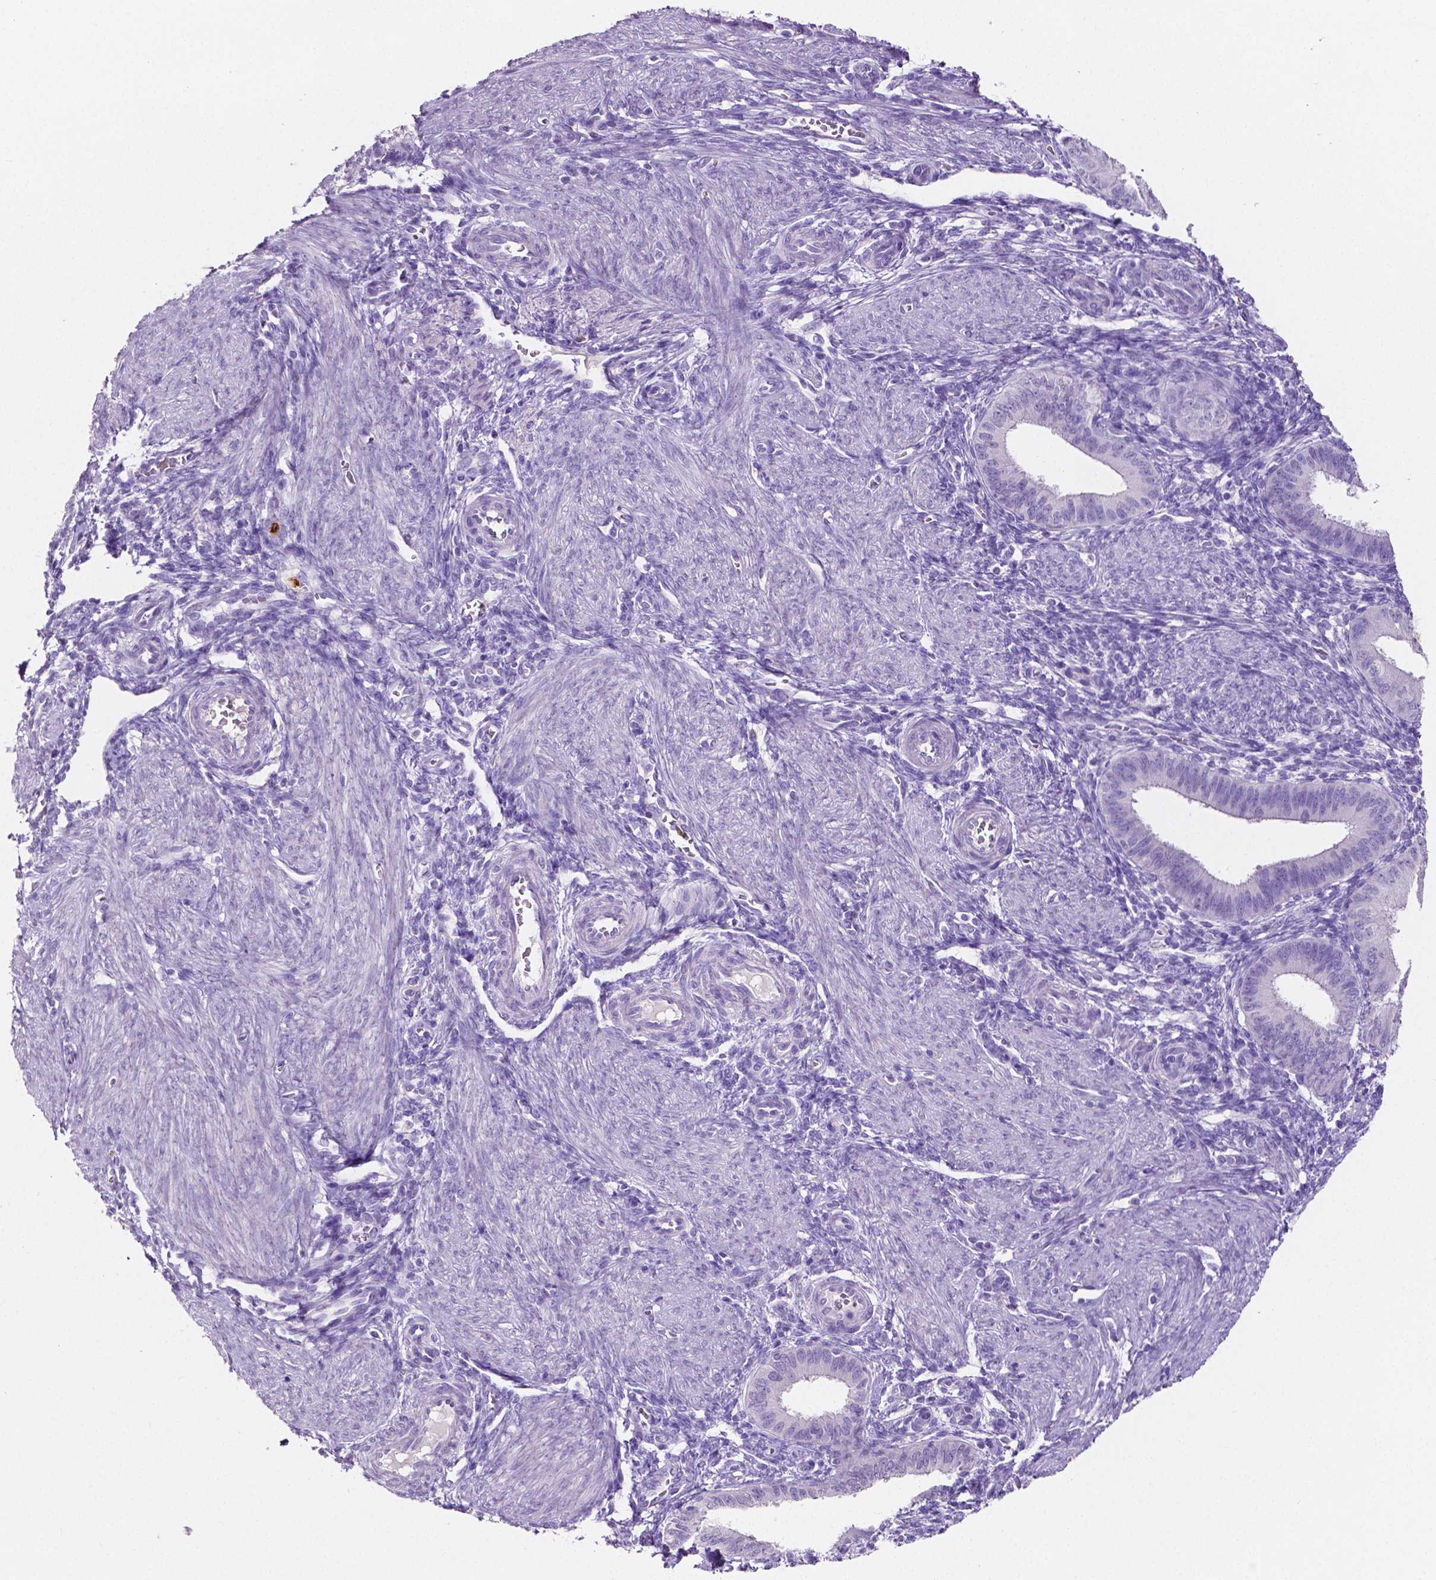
{"staining": {"intensity": "negative", "quantity": "none", "location": "none"}, "tissue": "endometrium", "cell_type": "Cells in endometrial stroma", "image_type": "normal", "snomed": [{"axis": "morphology", "description": "Normal tissue, NOS"}, {"axis": "topography", "description": "Endometrium"}], "caption": "Human endometrium stained for a protein using immunohistochemistry (IHC) reveals no expression in cells in endometrial stroma.", "gene": "MMP9", "patient": {"sex": "female", "age": 39}}